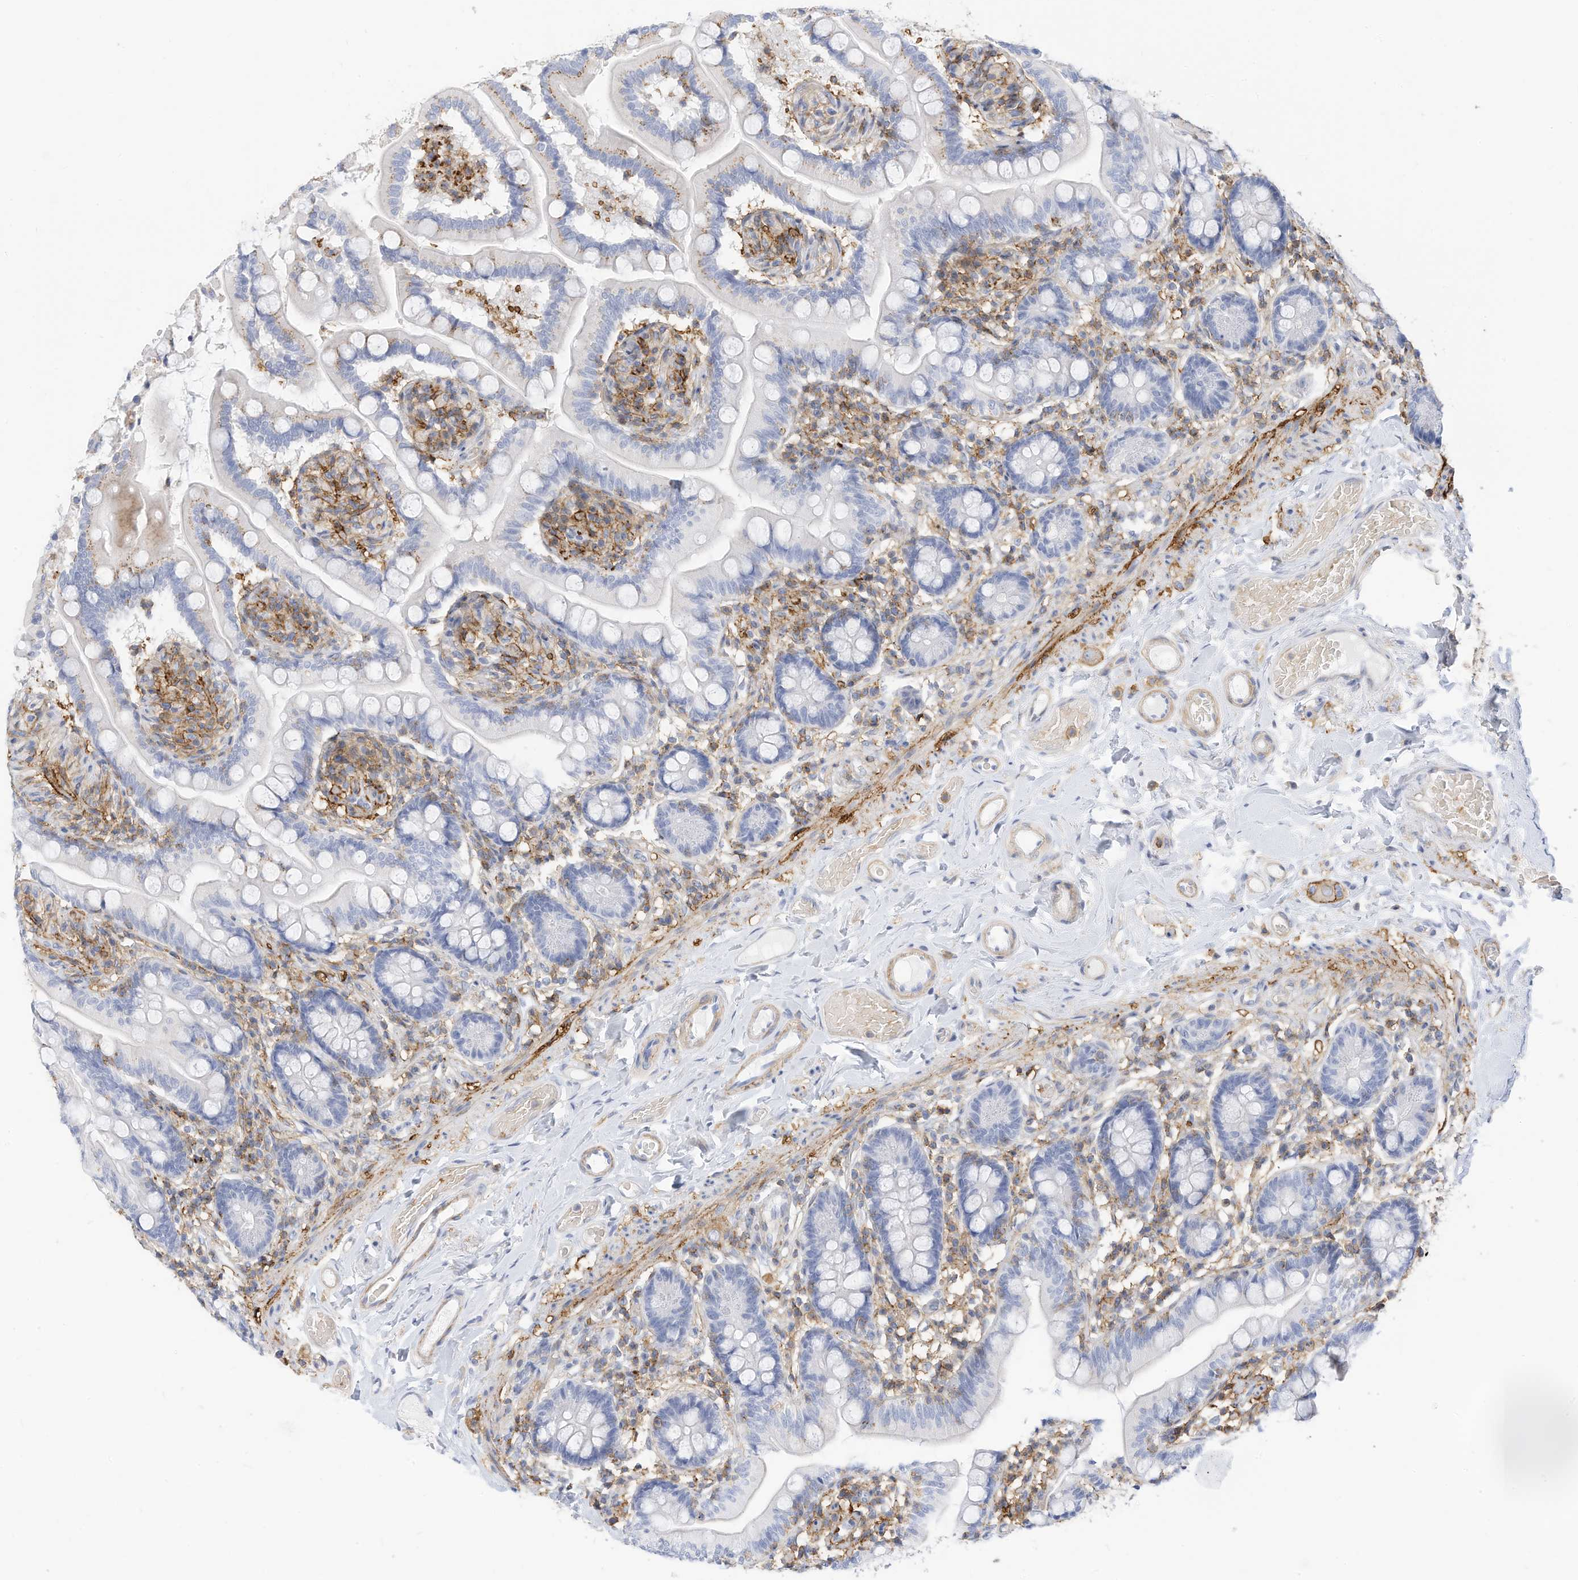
{"staining": {"intensity": "negative", "quantity": "none", "location": "none"}, "tissue": "small intestine", "cell_type": "Glandular cells", "image_type": "normal", "snomed": [{"axis": "morphology", "description": "Normal tissue, NOS"}, {"axis": "topography", "description": "Small intestine"}], "caption": "DAB immunohistochemical staining of unremarkable small intestine exhibits no significant expression in glandular cells.", "gene": "TXNDC9", "patient": {"sex": "female", "age": 64}}